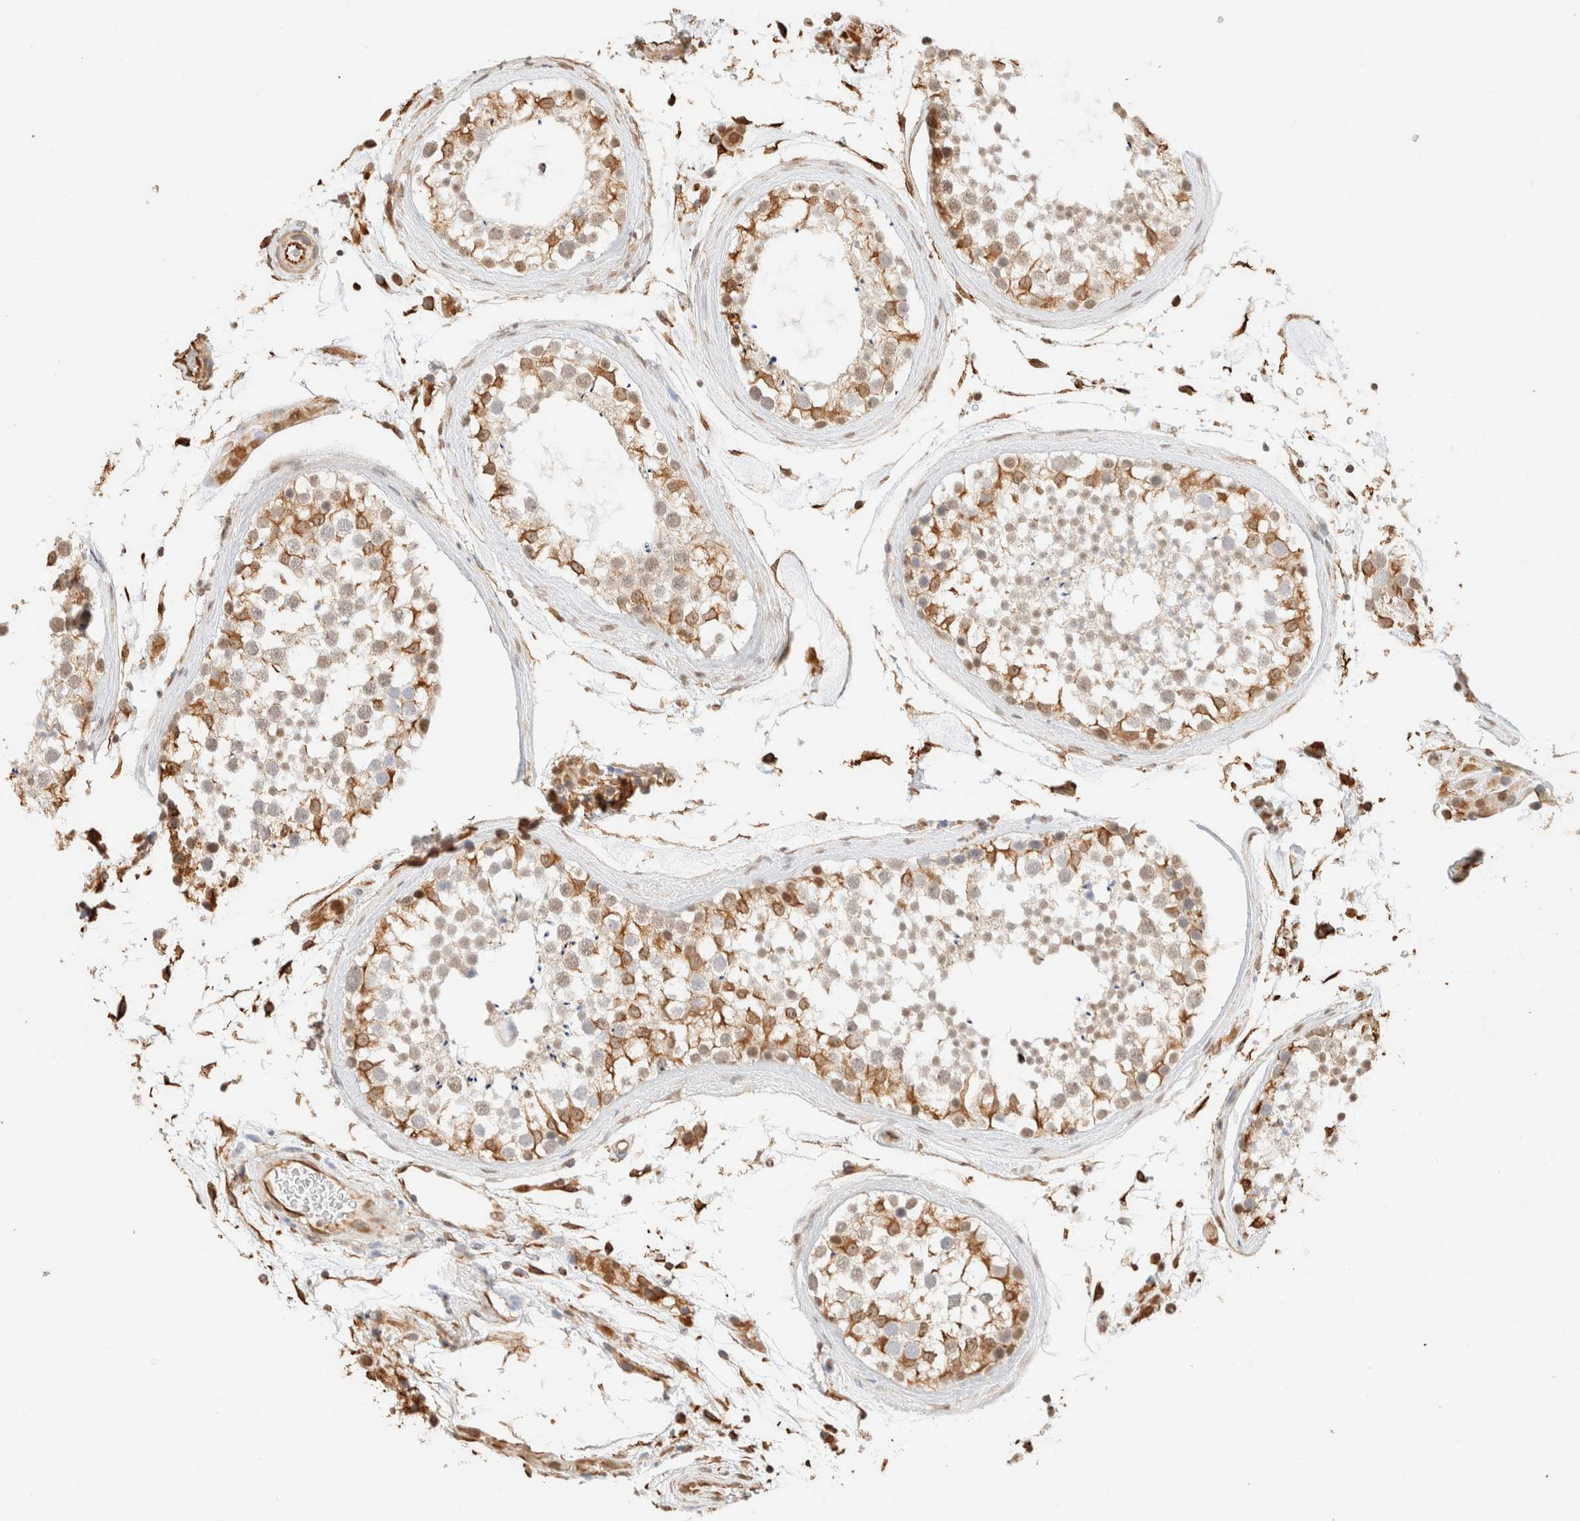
{"staining": {"intensity": "moderate", "quantity": ">75%", "location": "cytoplasmic/membranous,nuclear"}, "tissue": "testis", "cell_type": "Cells in seminiferous ducts", "image_type": "normal", "snomed": [{"axis": "morphology", "description": "Normal tissue, NOS"}, {"axis": "topography", "description": "Testis"}], "caption": "Testis stained for a protein (brown) displays moderate cytoplasmic/membranous,nuclear positive positivity in approximately >75% of cells in seminiferous ducts.", "gene": "ARID5A", "patient": {"sex": "male", "age": 46}}